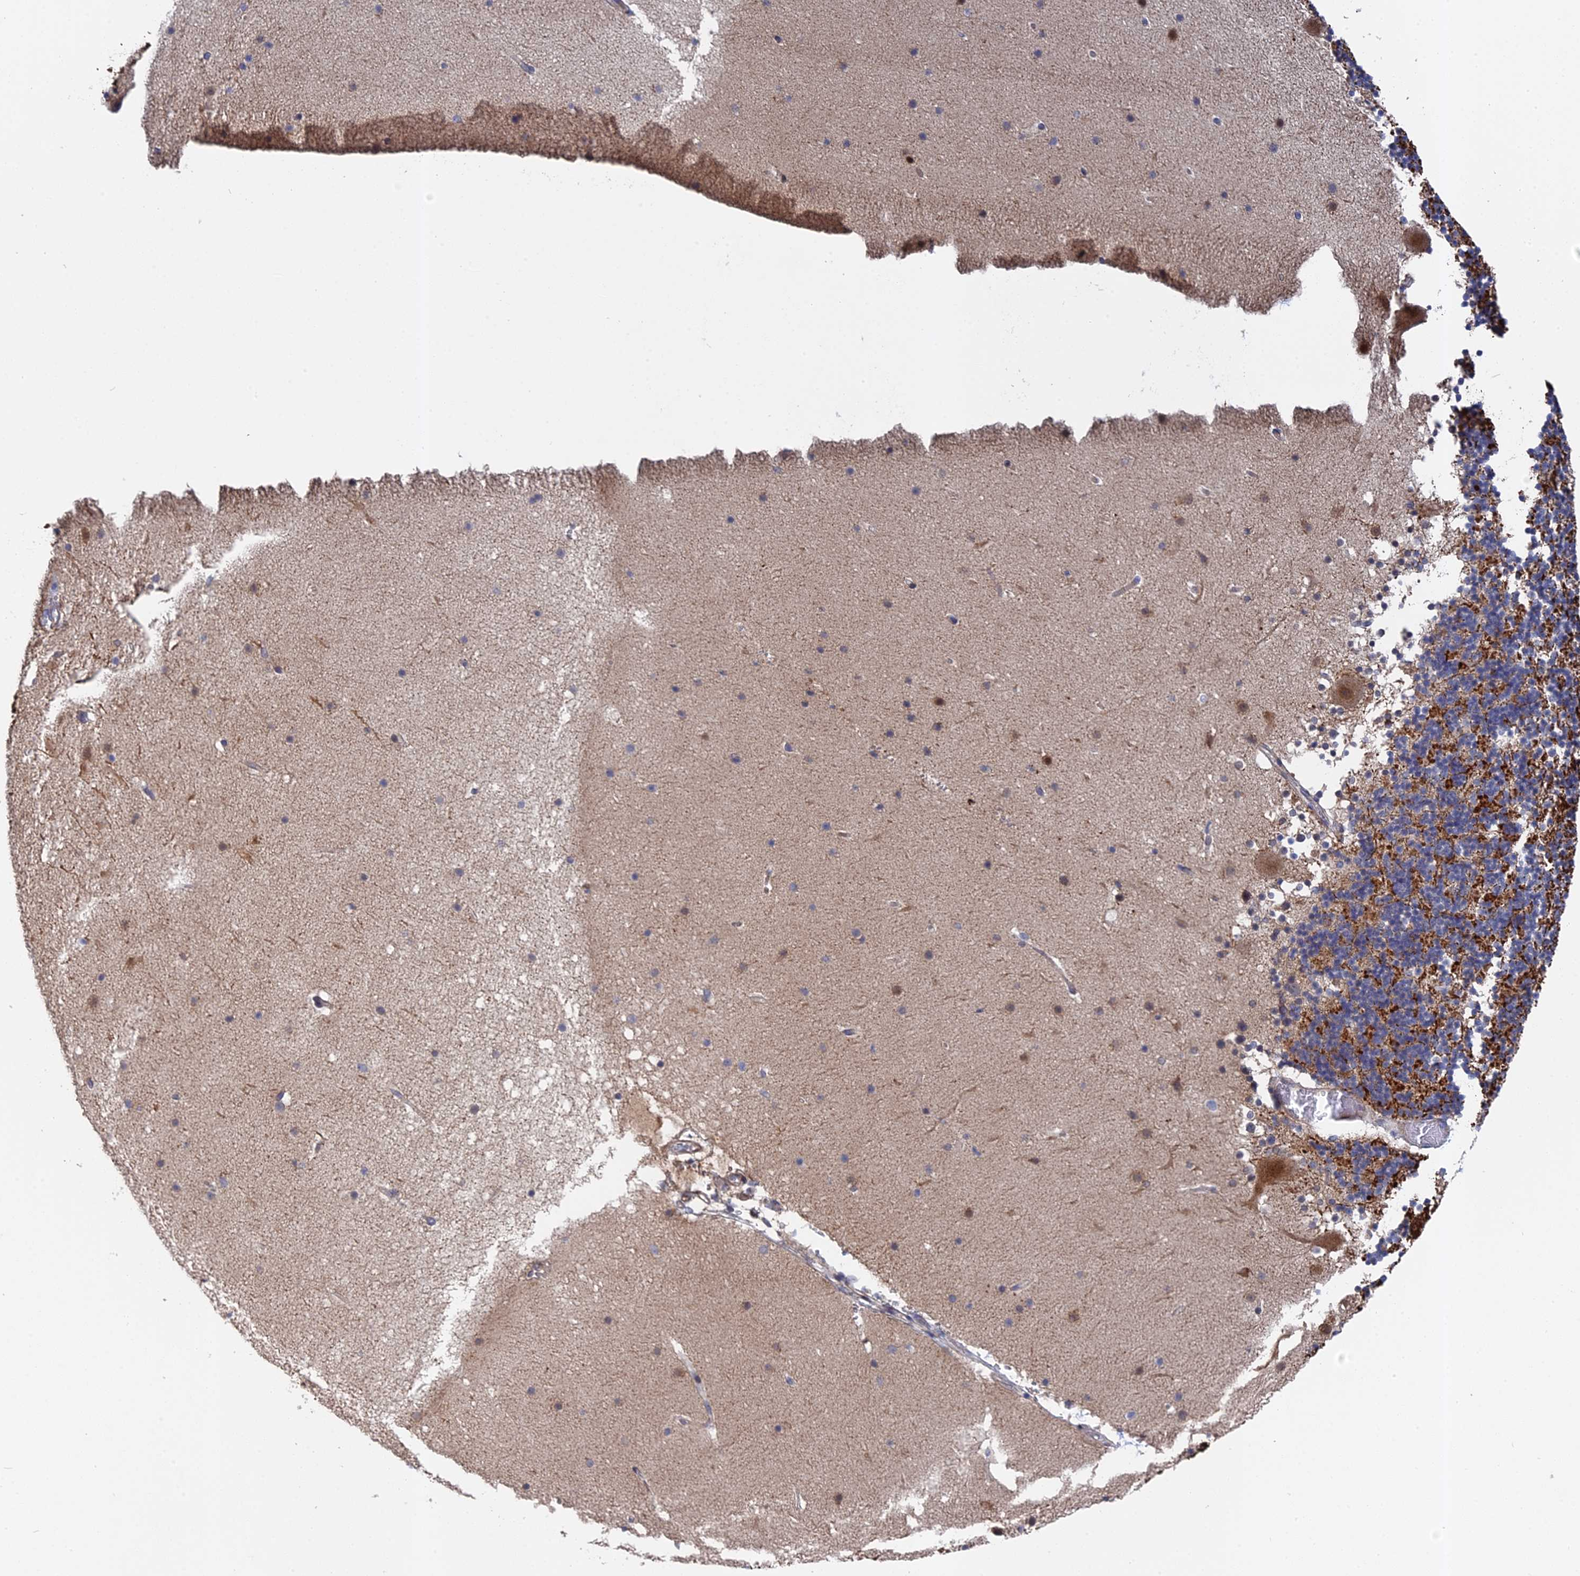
{"staining": {"intensity": "strong", "quantity": "25%-75%", "location": "cytoplasmic/membranous"}, "tissue": "cerebellum", "cell_type": "Cells in granular layer", "image_type": "normal", "snomed": [{"axis": "morphology", "description": "Normal tissue, NOS"}, {"axis": "topography", "description": "Cerebellum"}], "caption": "A high amount of strong cytoplasmic/membranous positivity is appreciated in approximately 25%-75% of cells in granular layer in normal cerebellum.", "gene": "TMEM161A", "patient": {"sex": "male", "age": 57}}